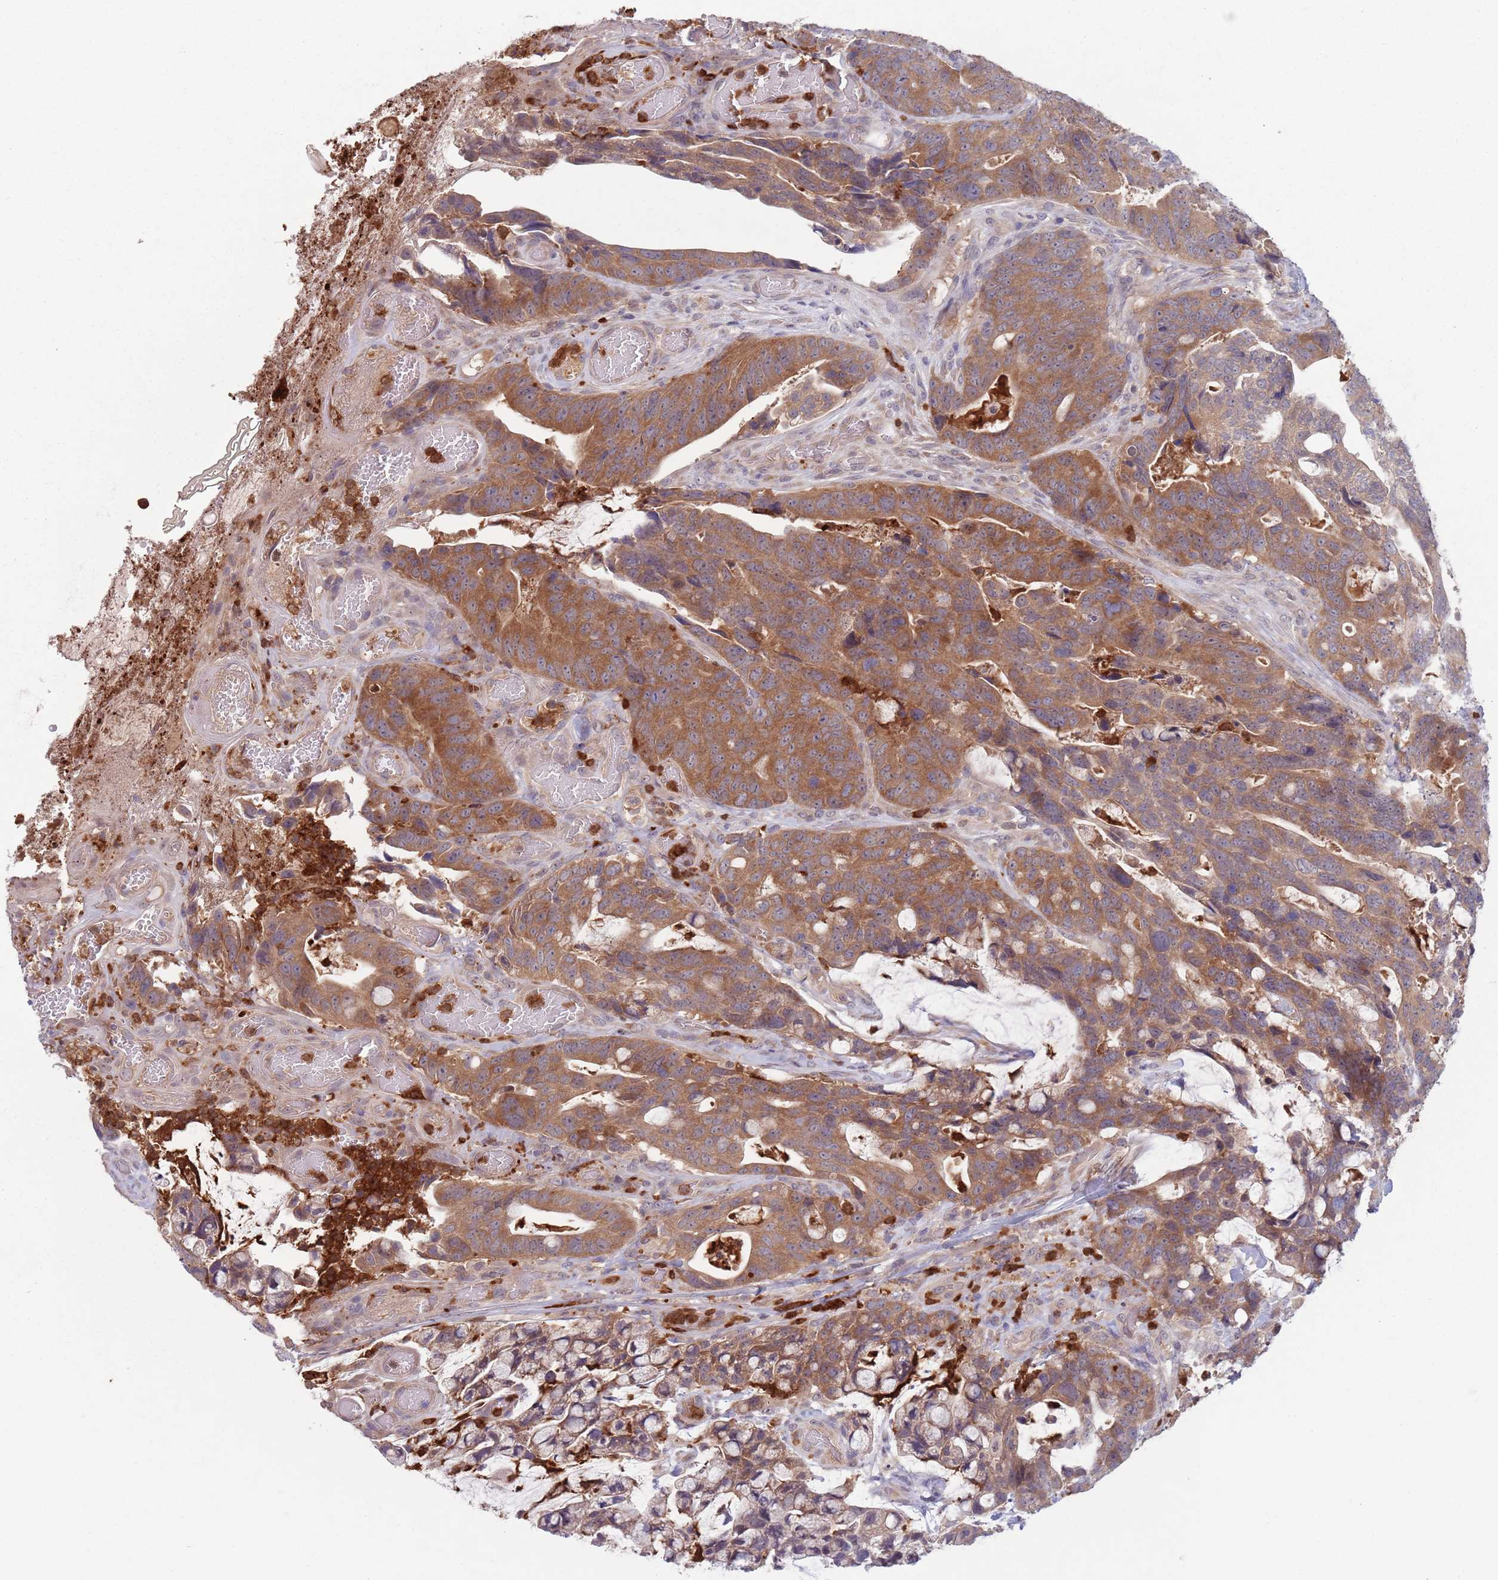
{"staining": {"intensity": "moderate", "quantity": ">75%", "location": "cytoplasmic/membranous"}, "tissue": "colorectal cancer", "cell_type": "Tumor cells", "image_type": "cancer", "snomed": [{"axis": "morphology", "description": "Adenocarcinoma, NOS"}, {"axis": "topography", "description": "Colon"}], "caption": "Protein staining by immunohistochemistry (IHC) demonstrates moderate cytoplasmic/membranous staining in approximately >75% of tumor cells in colorectal adenocarcinoma. (IHC, brightfield microscopy, high magnification).", "gene": "TYW1", "patient": {"sex": "female", "age": 82}}